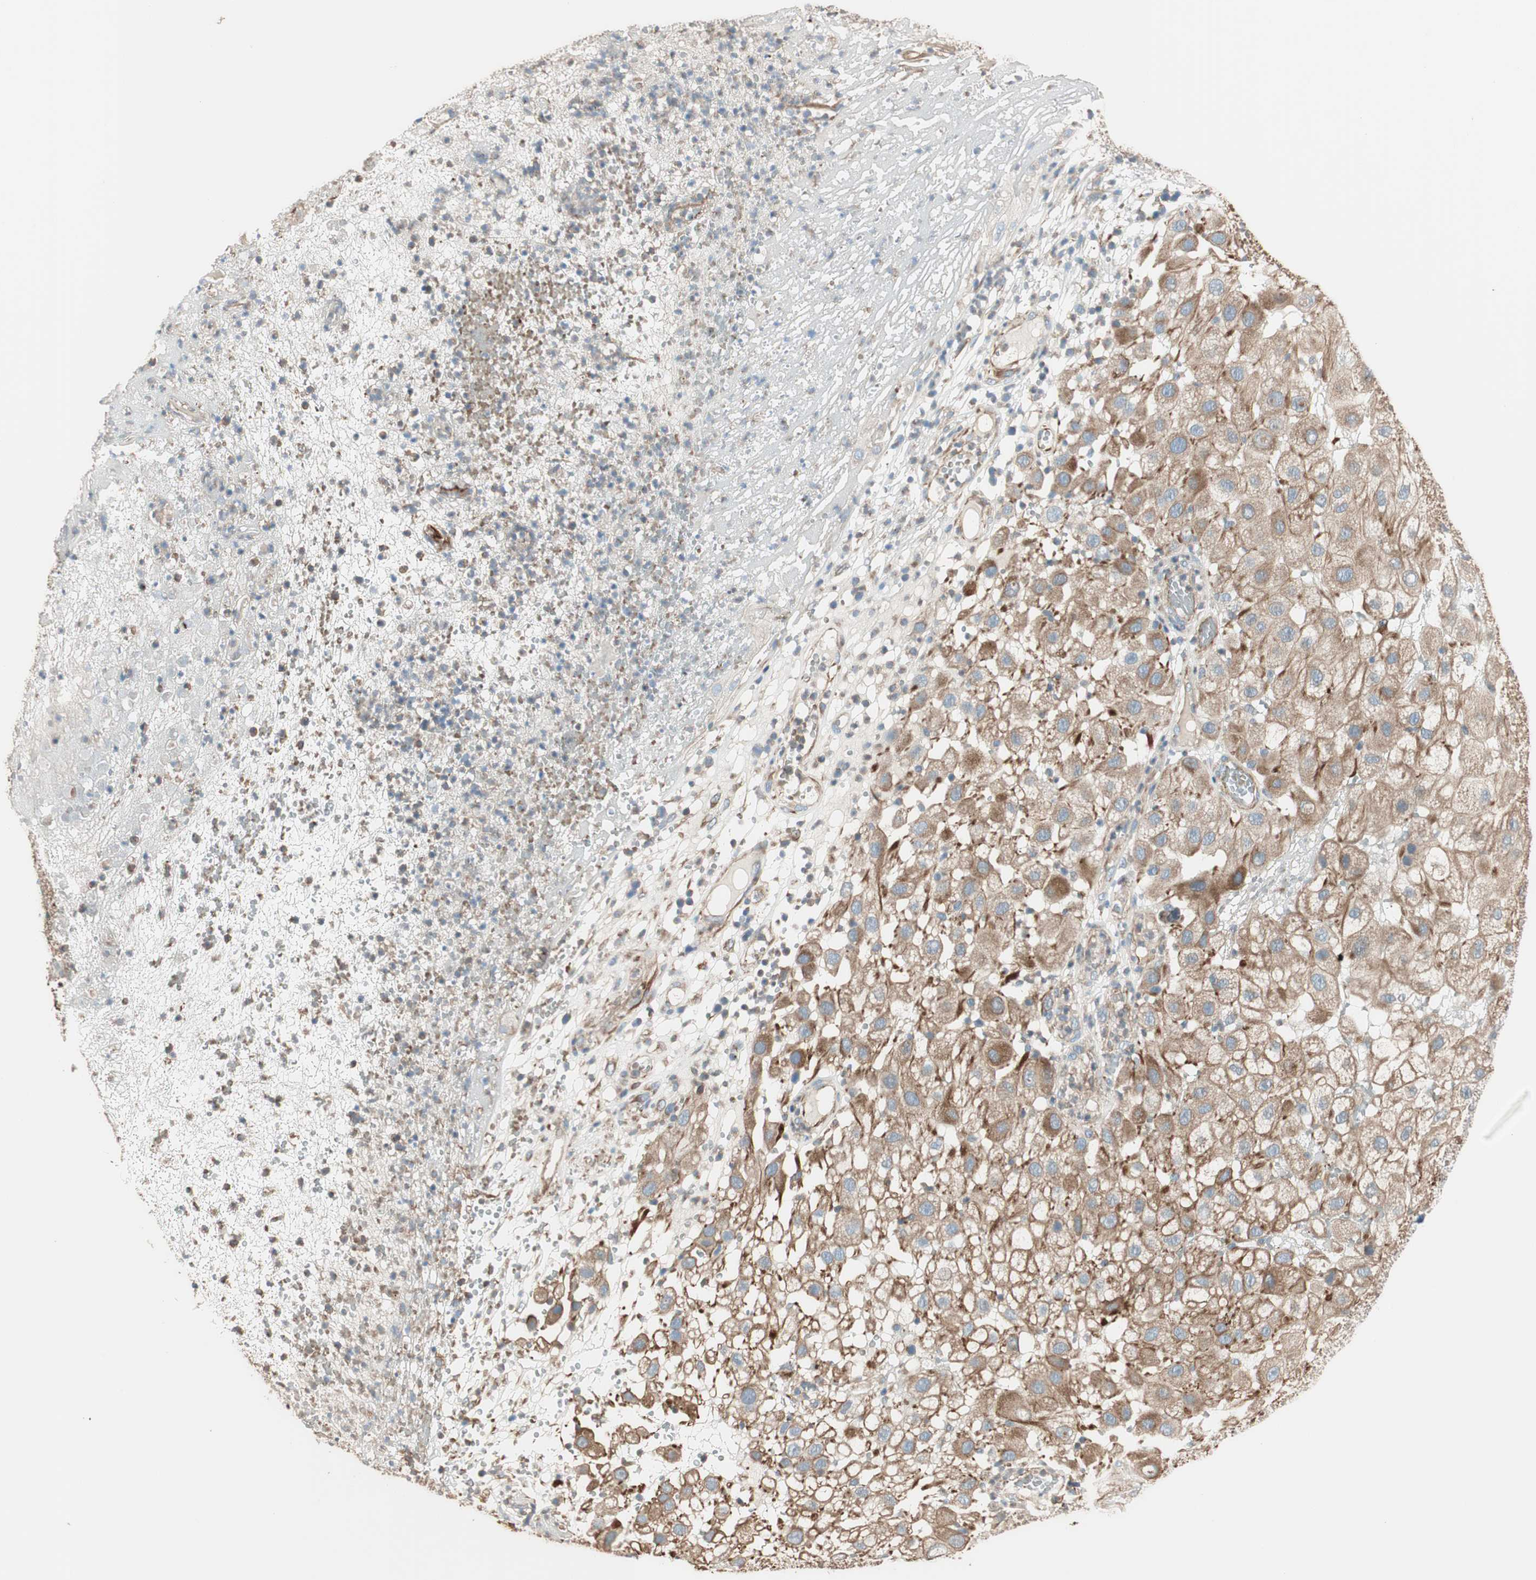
{"staining": {"intensity": "moderate", "quantity": "25%-75%", "location": "cytoplasmic/membranous"}, "tissue": "melanoma", "cell_type": "Tumor cells", "image_type": "cancer", "snomed": [{"axis": "morphology", "description": "Malignant melanoma, NOS"}, {"axis": "topography", "description": "Skin"}], "caption": "Protein expression analysis of melanoma shows moderate cytoplasmic/membranous positivity in approximately 25%-75% of tumor cells.", "gene": "SRCIN1", "patient": {"sex": "female", "age": 81}}